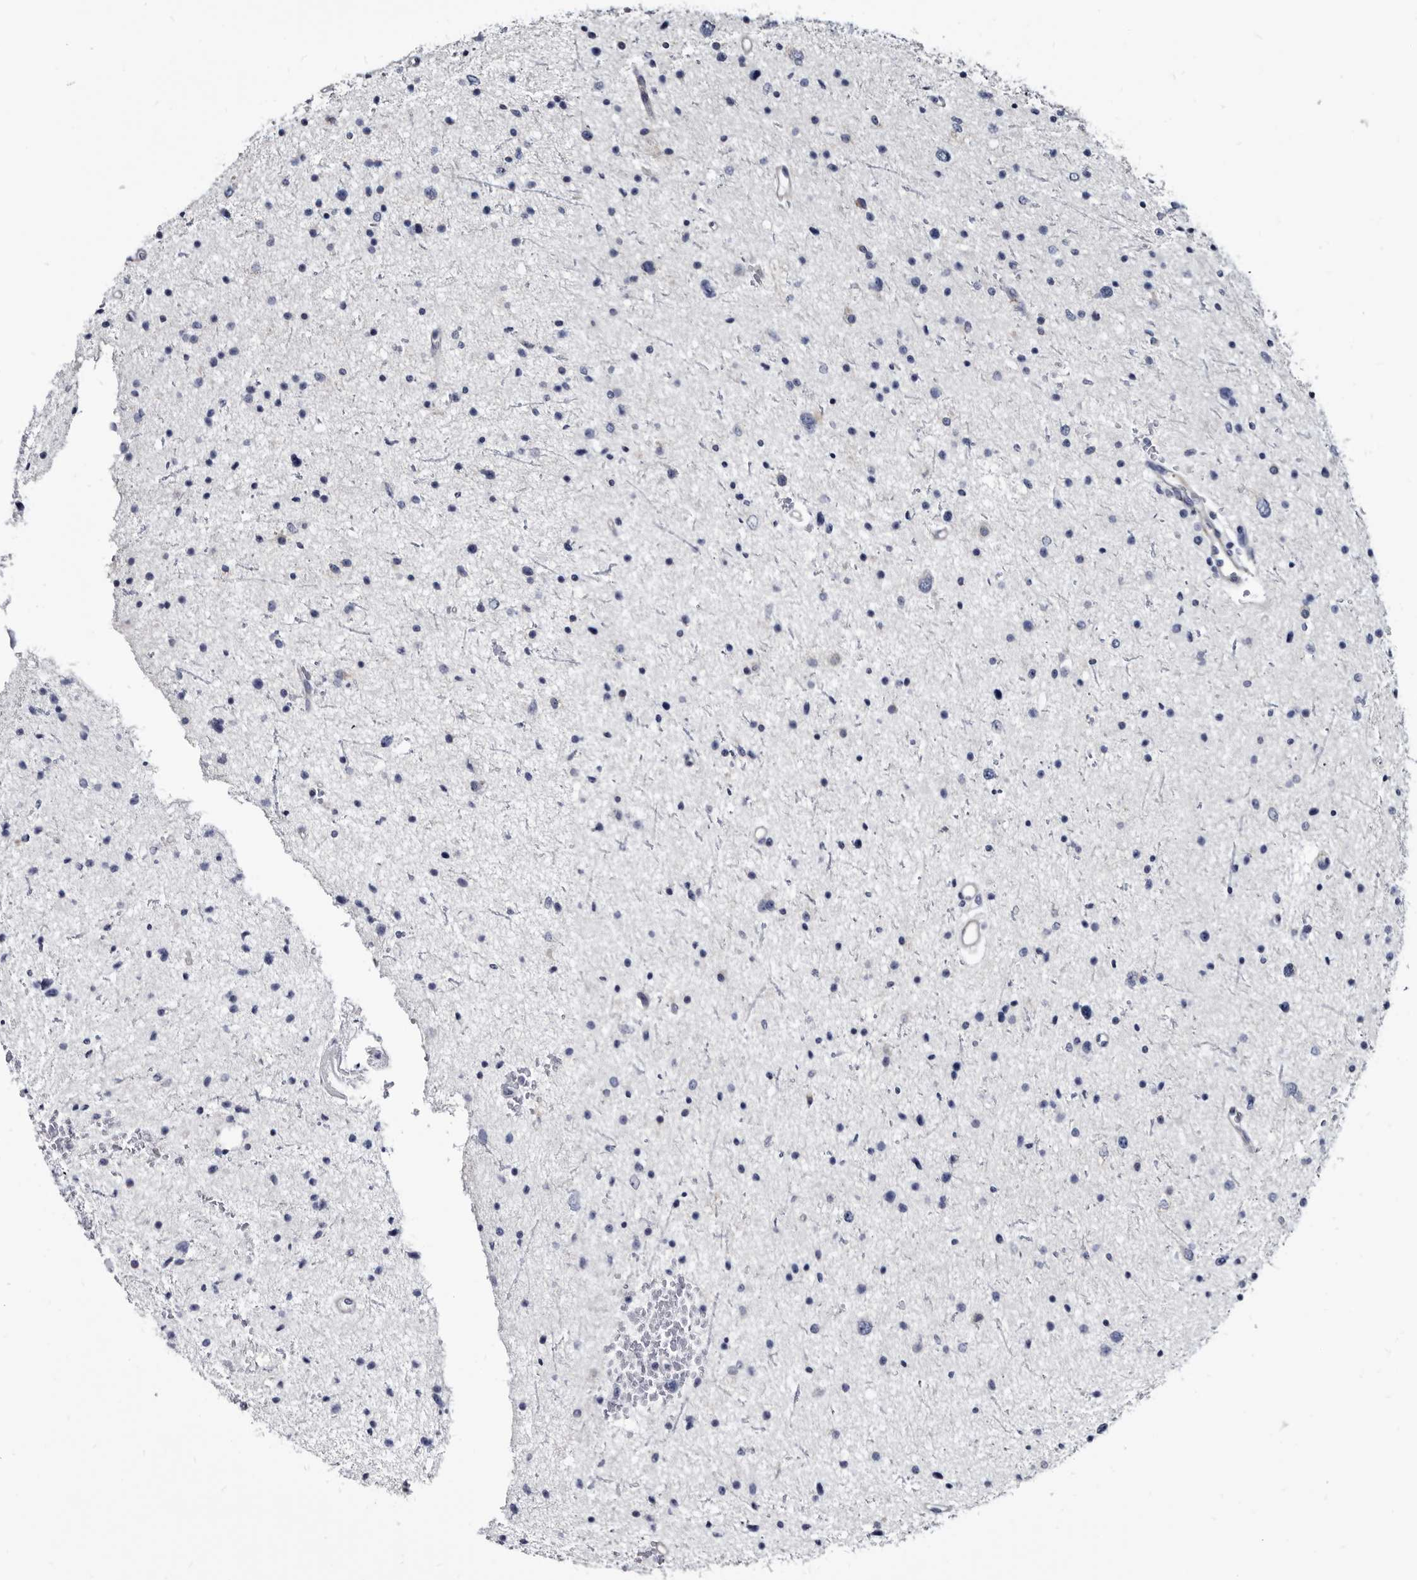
{"staining": {"intensity": "negative", "quantity": "none", "location": "none"}, "tissue": "glioma", "cell_type": "Tumor cells", "image_type": "cancer", "snomed": [{"axis": "morphology", "description": "Glioma, malignant, Low grade"}, {"axis": "topography", "description": "Brain"}], "caption": "Tumor cells are negative for brown protein staining in malignant glioma (low-grade).", "gene": "PRSS8", "patient": {"sex": "female", "age": 37}}